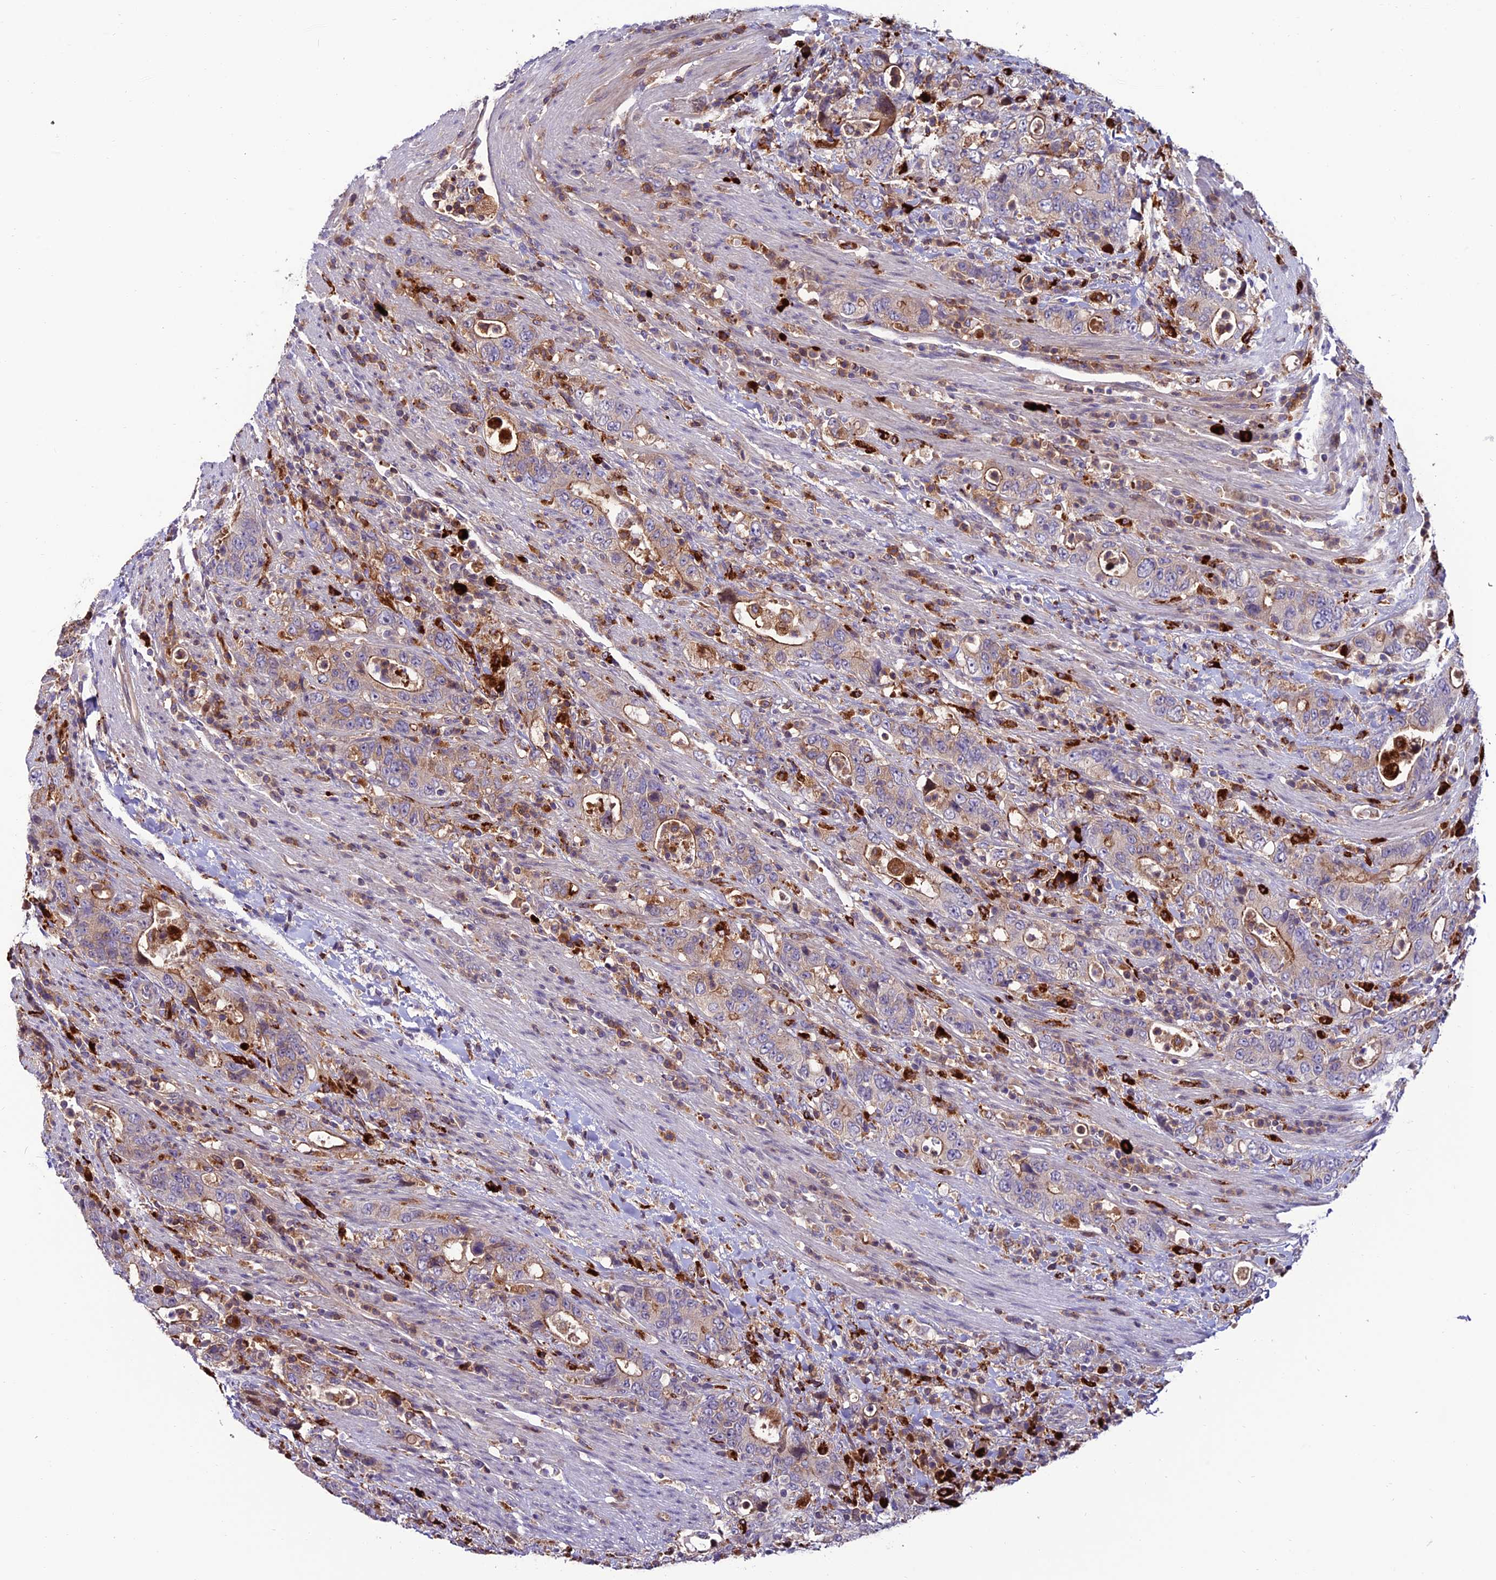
{"staining": {"intensity": "moderate", "quantity": "25%-75%", "location": "cytoplasmic/membranous"}, "tissue": "colorectal cancer", "cell_type": "Tumor cells", "image_type": "cancer", "snomed": [{"axis": "morphology", "description": "Adenocarcinoma, NOS"}, {"axis": "topography", "description": "Colon"}], "caption": "Colorectal cancer (adenocarcinoma) stained with a protein marker displays moderate staining in tumor cells.", "gene": "ARHGEF18", "patient": {"sex": "female", "age": 75}}